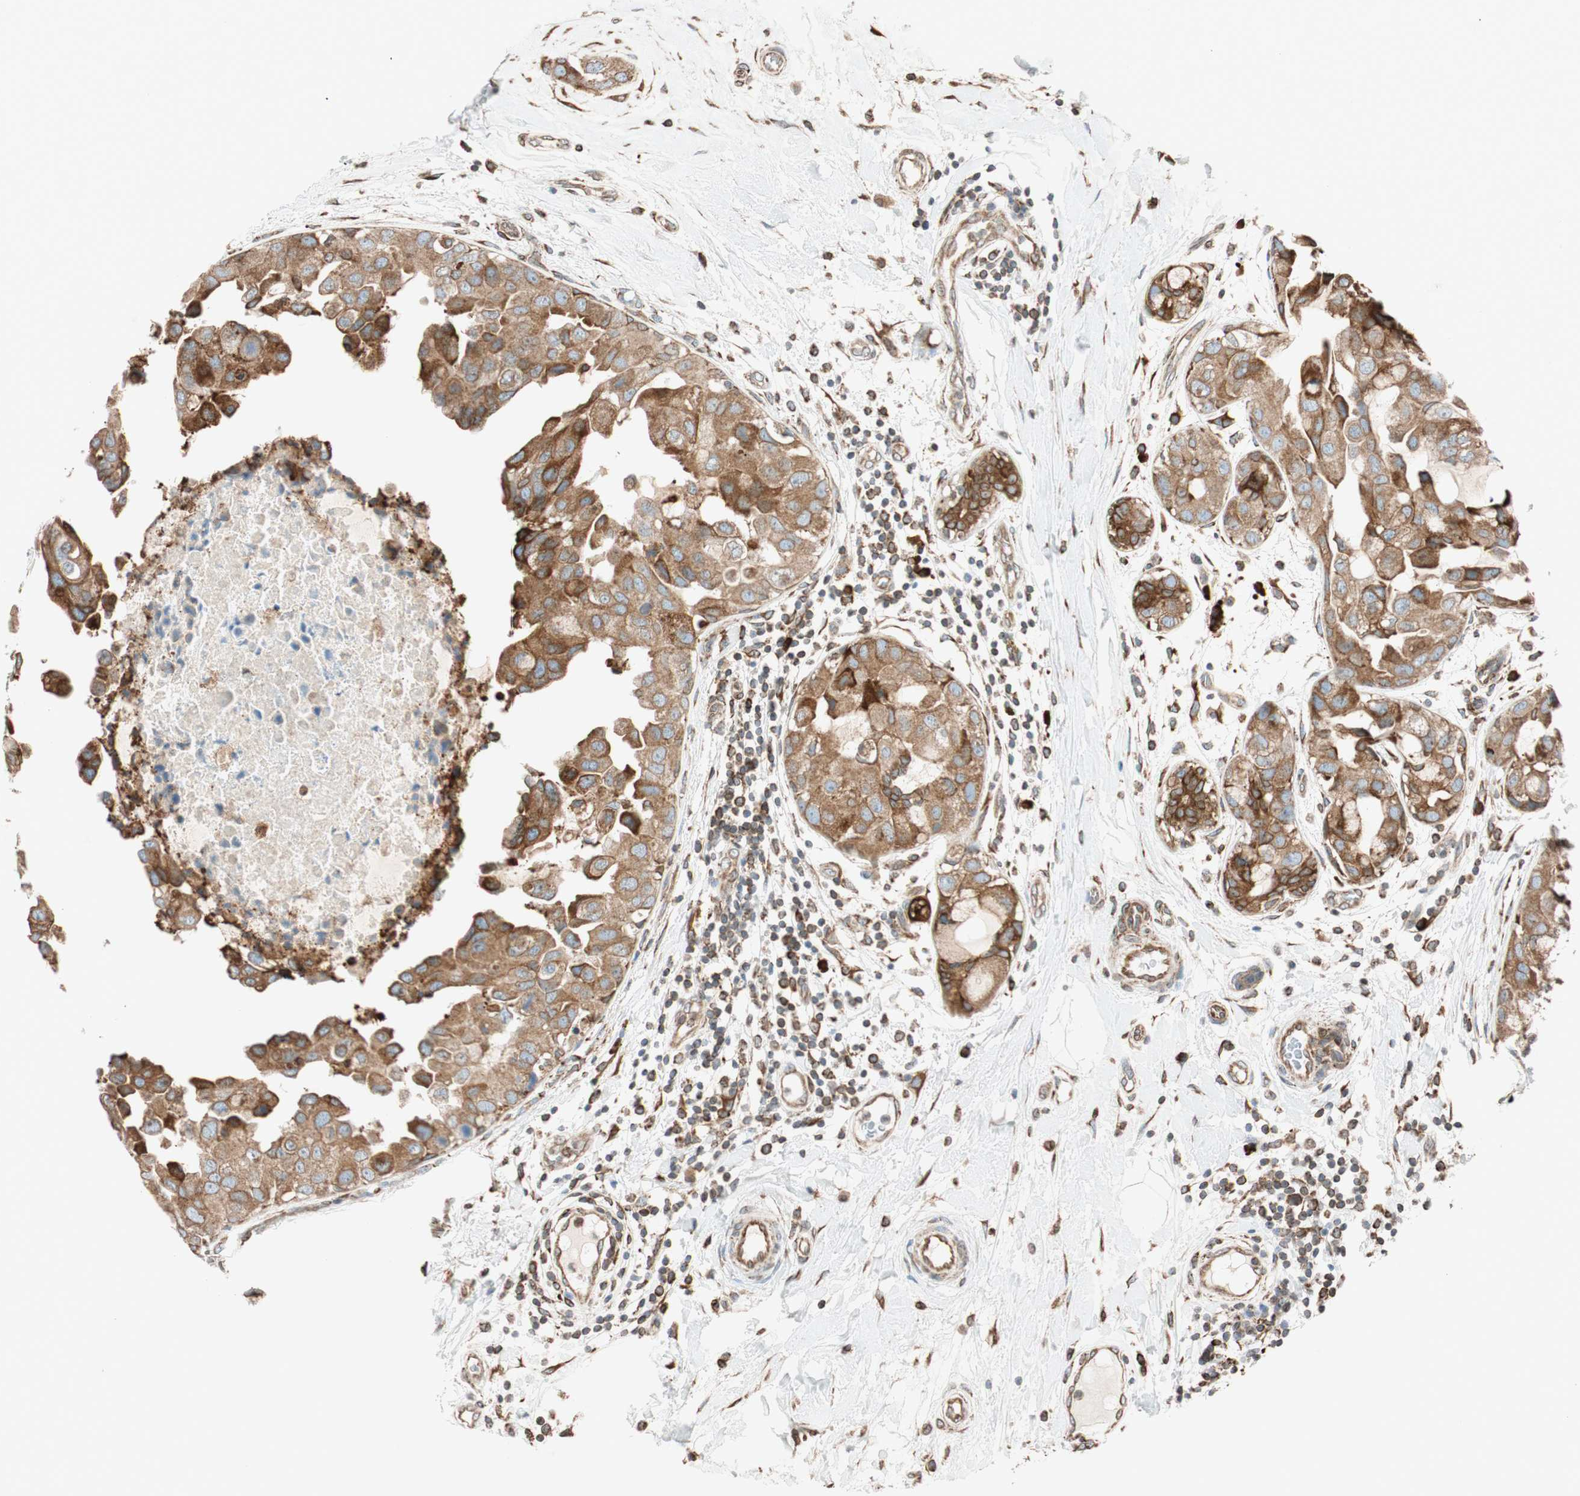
{"staining": {"intensity": "moderate", "quantity": ">75%", "location": "cytoplasmic/membranous"}, "tissue": "breast cancer", "cell_type": "Tumor cells", "image_type": "cancer", "snomed": [{"axis": "morphology", "description": "Duct carcinoma"}, {"axis": "topography", "description": "Breast"}], "caption": "Brown immunohistochemical staining in breast cancer (intraductal carcinoma) reveals moderate cytoplasmic/membranous staining in approximately >75% of tumor cells.", "gene": "PRKCSH", "patient": {"sex": "female", "age": 40}}